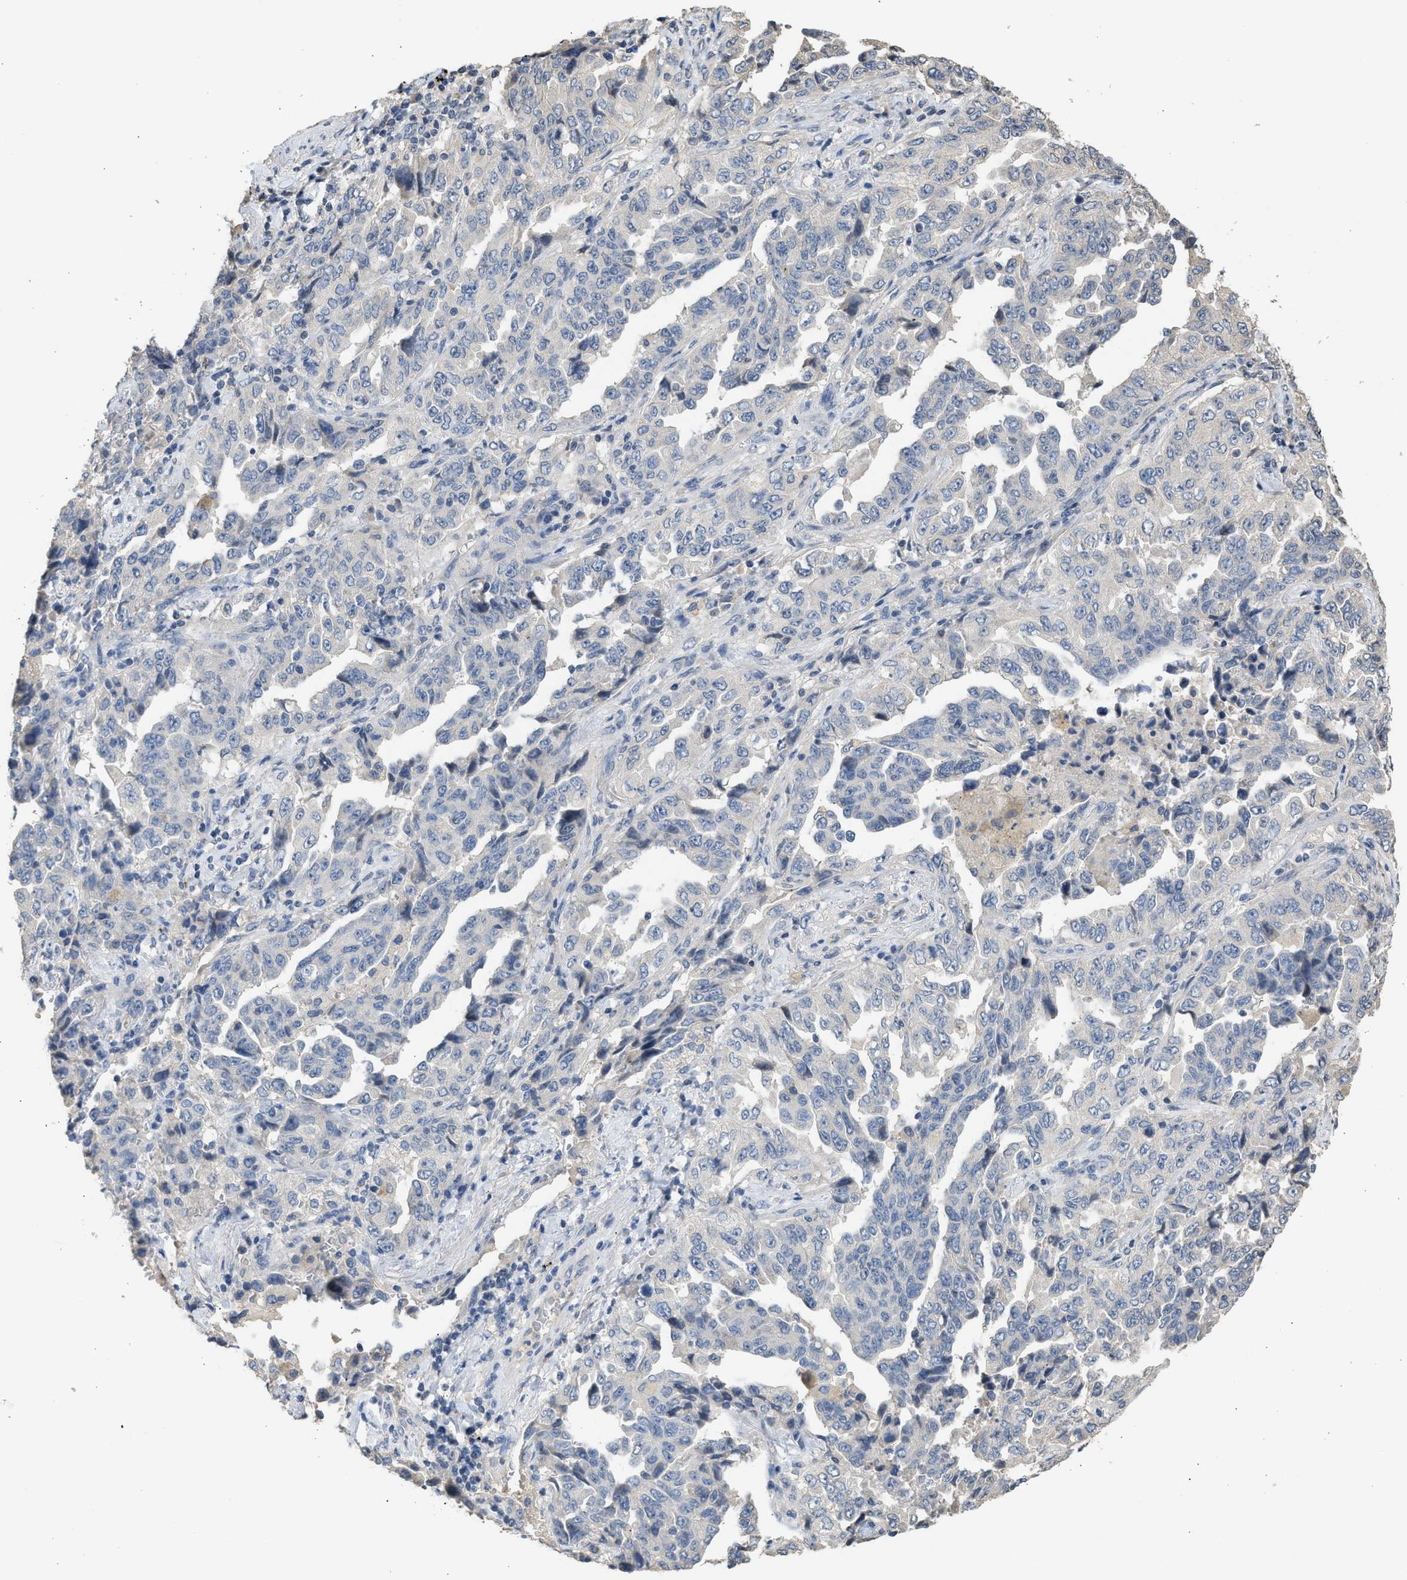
{"staining": {"intensity": "negative", "quantity": "none", "location": "none"}, "tissue": "lung cancer", "cell_type": "Tumor cells", "image_type": "cancer", "snomed": [{"axis": "morphology", "description": "Adenocarcinoma, NOS"}, {"axis": "topography", "description": "Lung"}], "caption": "Human lung cancer (adenocarcinoma) stained for a protein using immunohistochemistry demonstrates no staining in tumor cells.", "gene": "SULT2A1", "patient": {"sex": "female", "age": 51}}